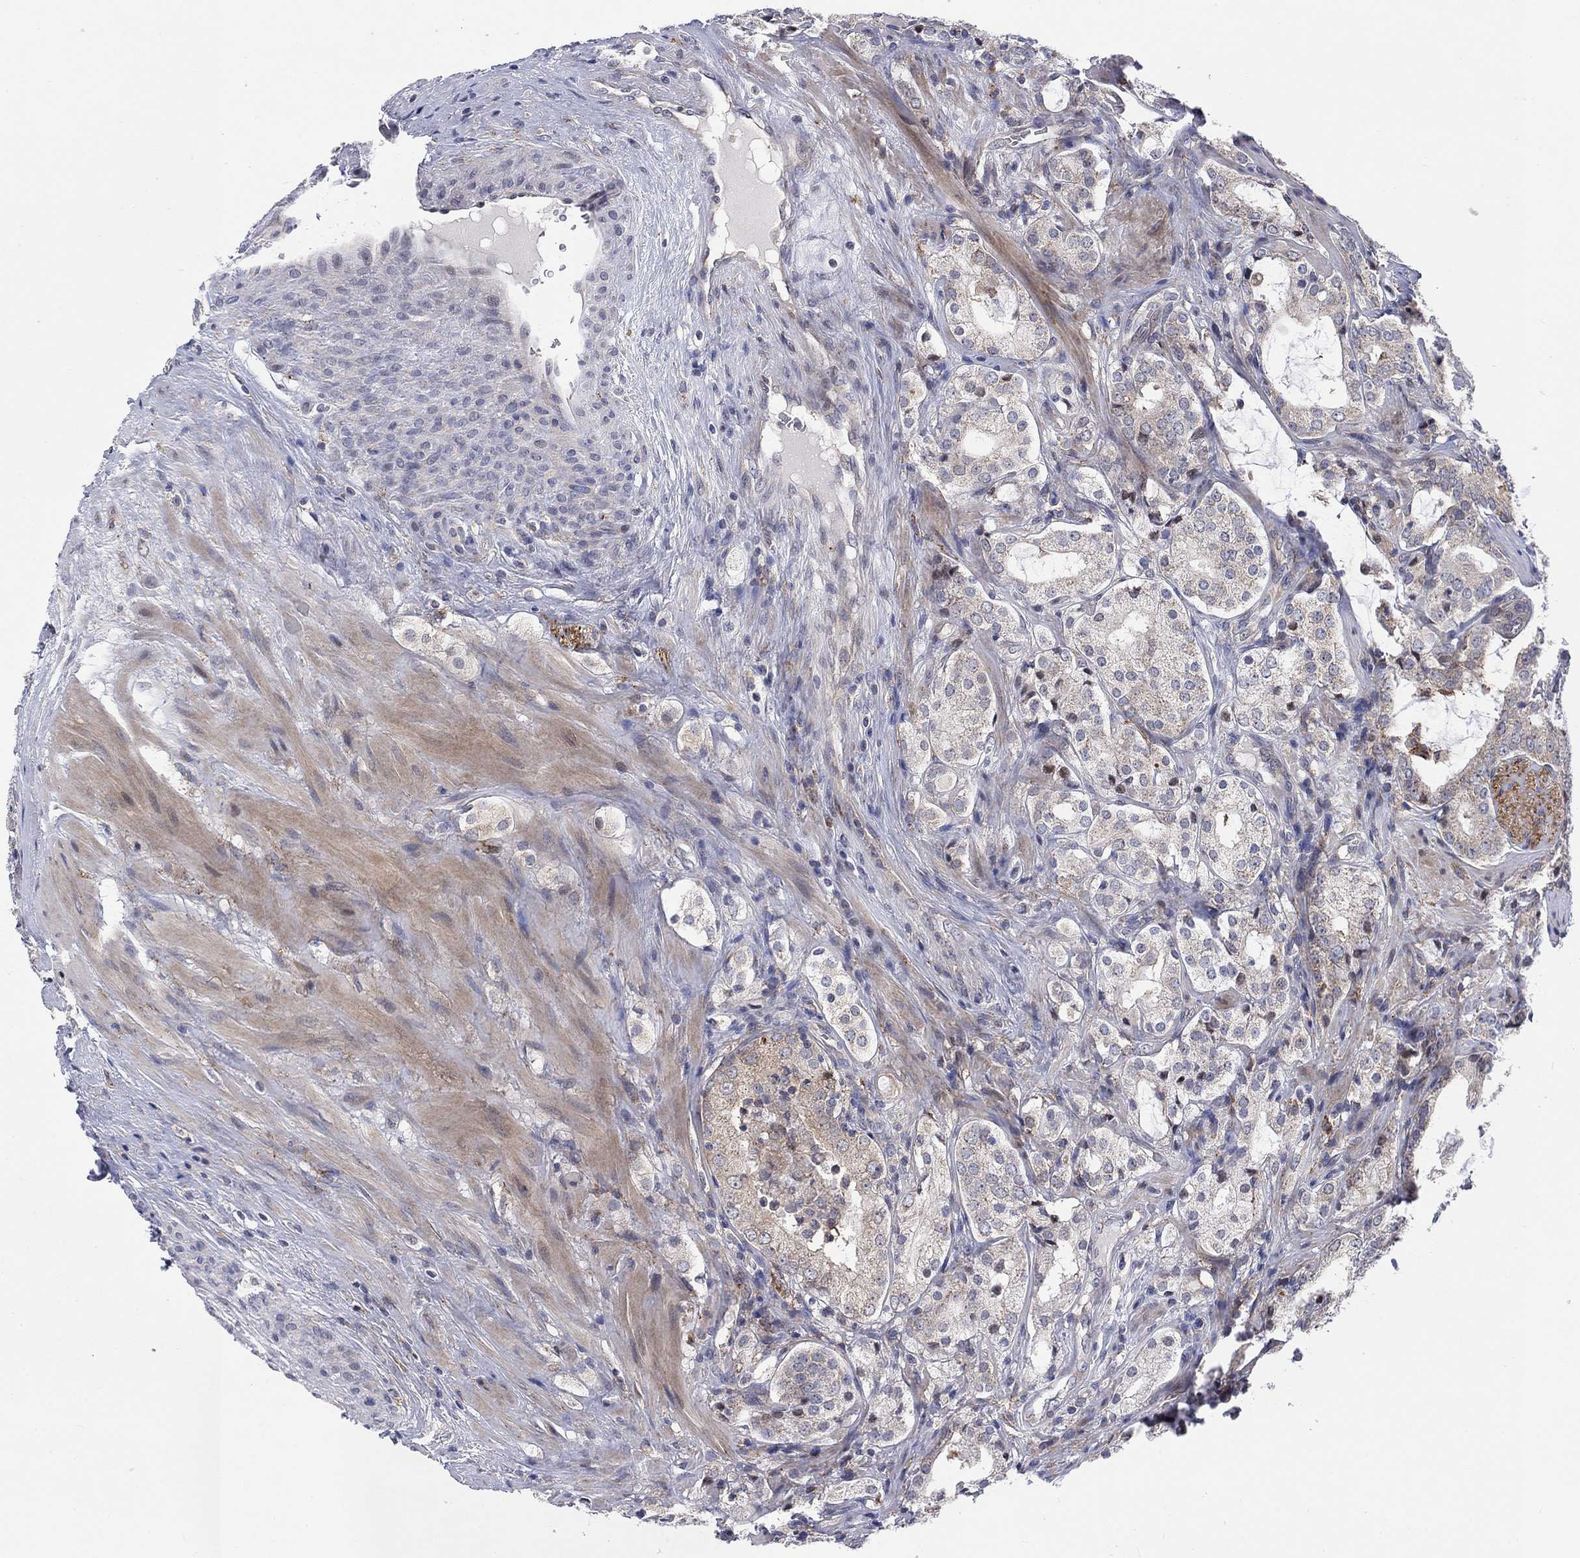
{"staining": {"intensity": "negative", "quantity": "none", "location": "none"}, "tissue": "prostate cancer", "cell_type": "Tumor cells", "image_type": "cancer", "snomed": [{"axis": "morphology", "description": "Adenocarcinoma, NOS"}, {"axis": "topography", "description": "Prostate"}], "caption": "Immunohistochemistry (IHC) of prostate cancer (adenocarcinoma) reveals no staining in tumor cells.", "gene": "SLC35F2", "patient": {"sex": "male", "age": 66}}